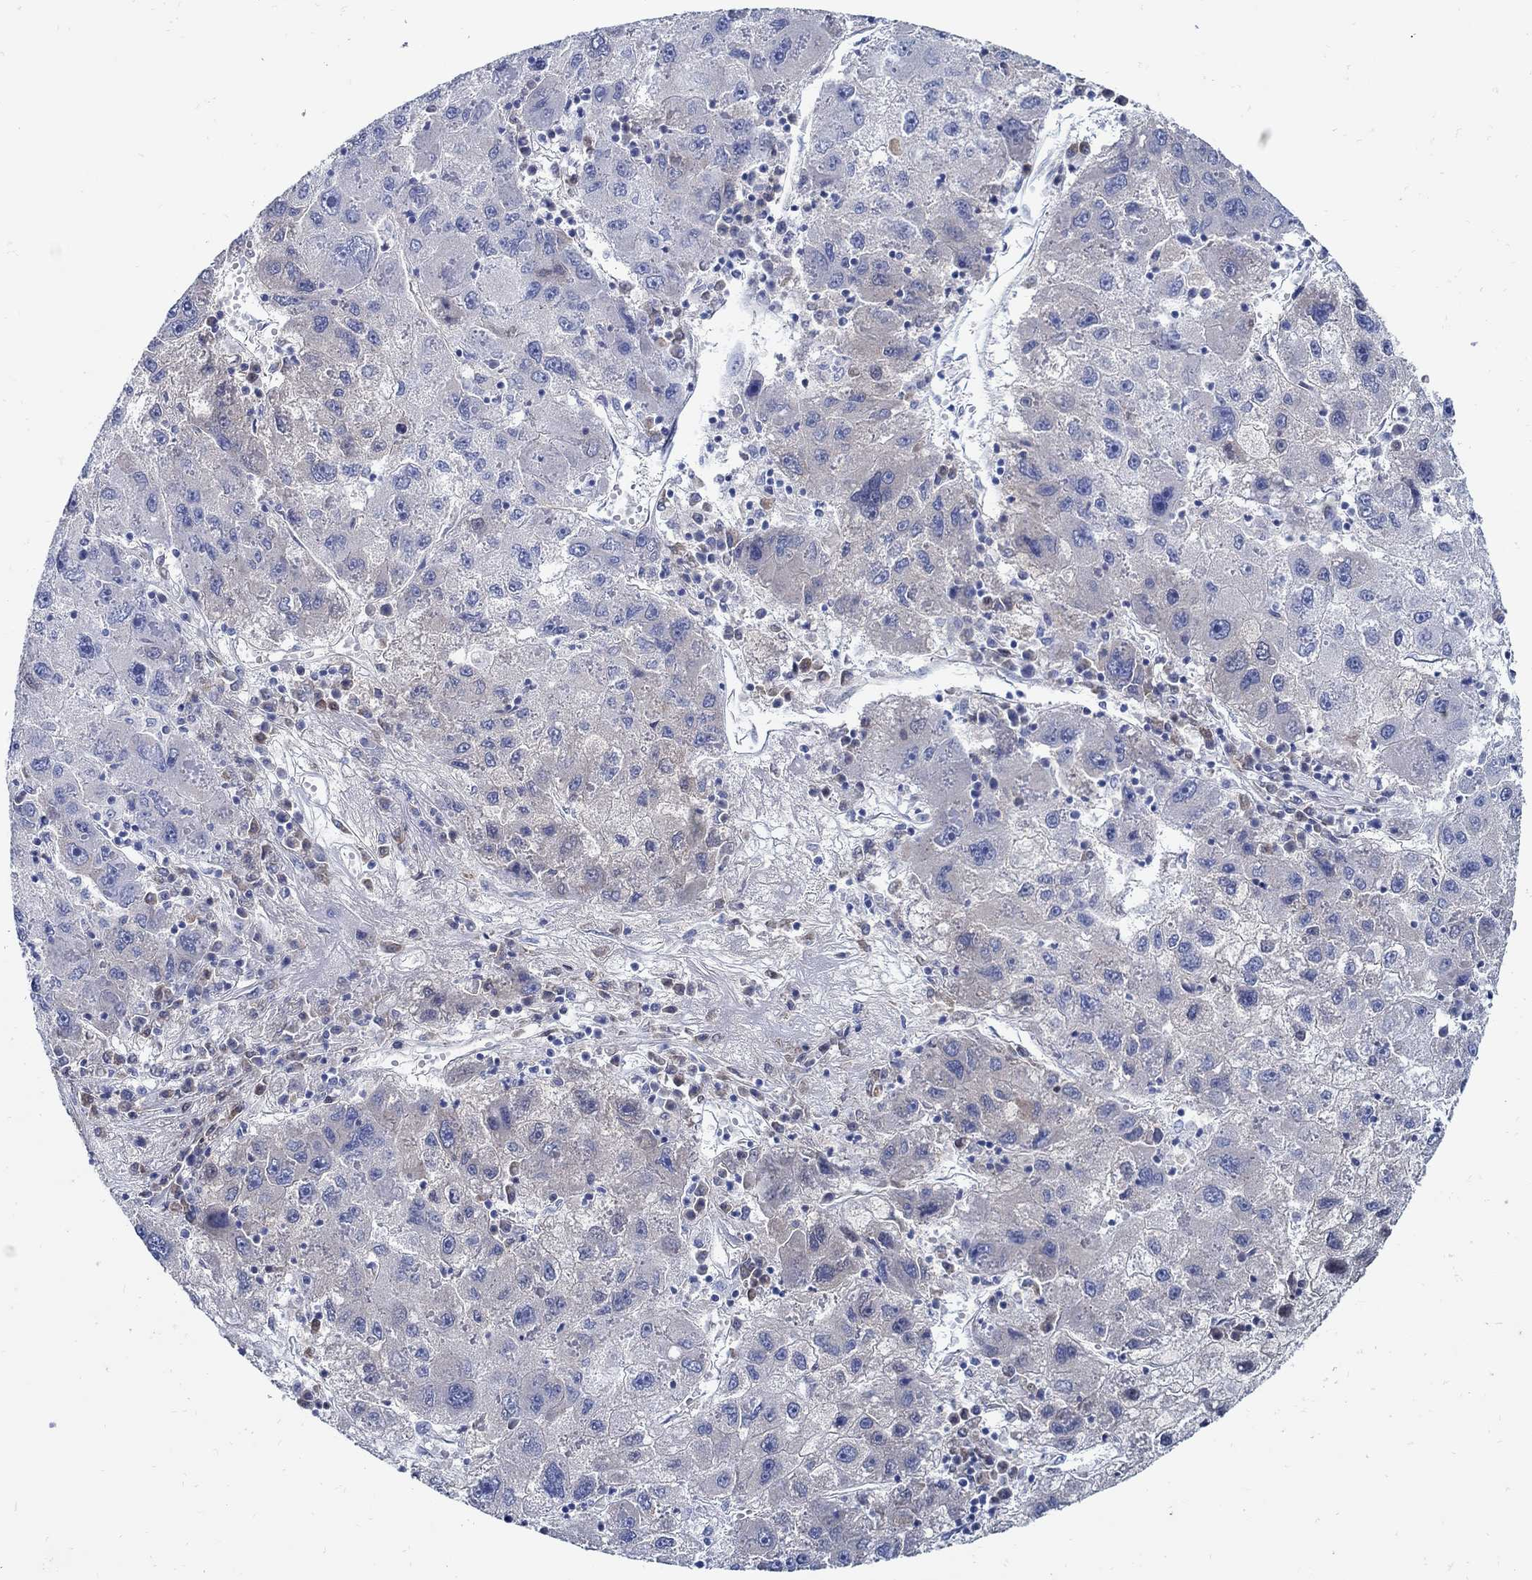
{"staining": {"intensity": "negative", "quantity": "none", "location": "none"}, "tissue": "liver cancer", "cell_type": "Tumor cells", "image_type": "cancer", "snomed": [{"axis": "morphology", "description": "Carcinoma, Hepatocellular, NOS"}, {"axis": "topography", "description": "Liver"}], "caption": "Liver cancer stained for a protein using immunohistochemistry (IHC) demonstrates no staining tumor cells.", "gene": "PAX9", "patient": {"sex": "male", "age": 75}}